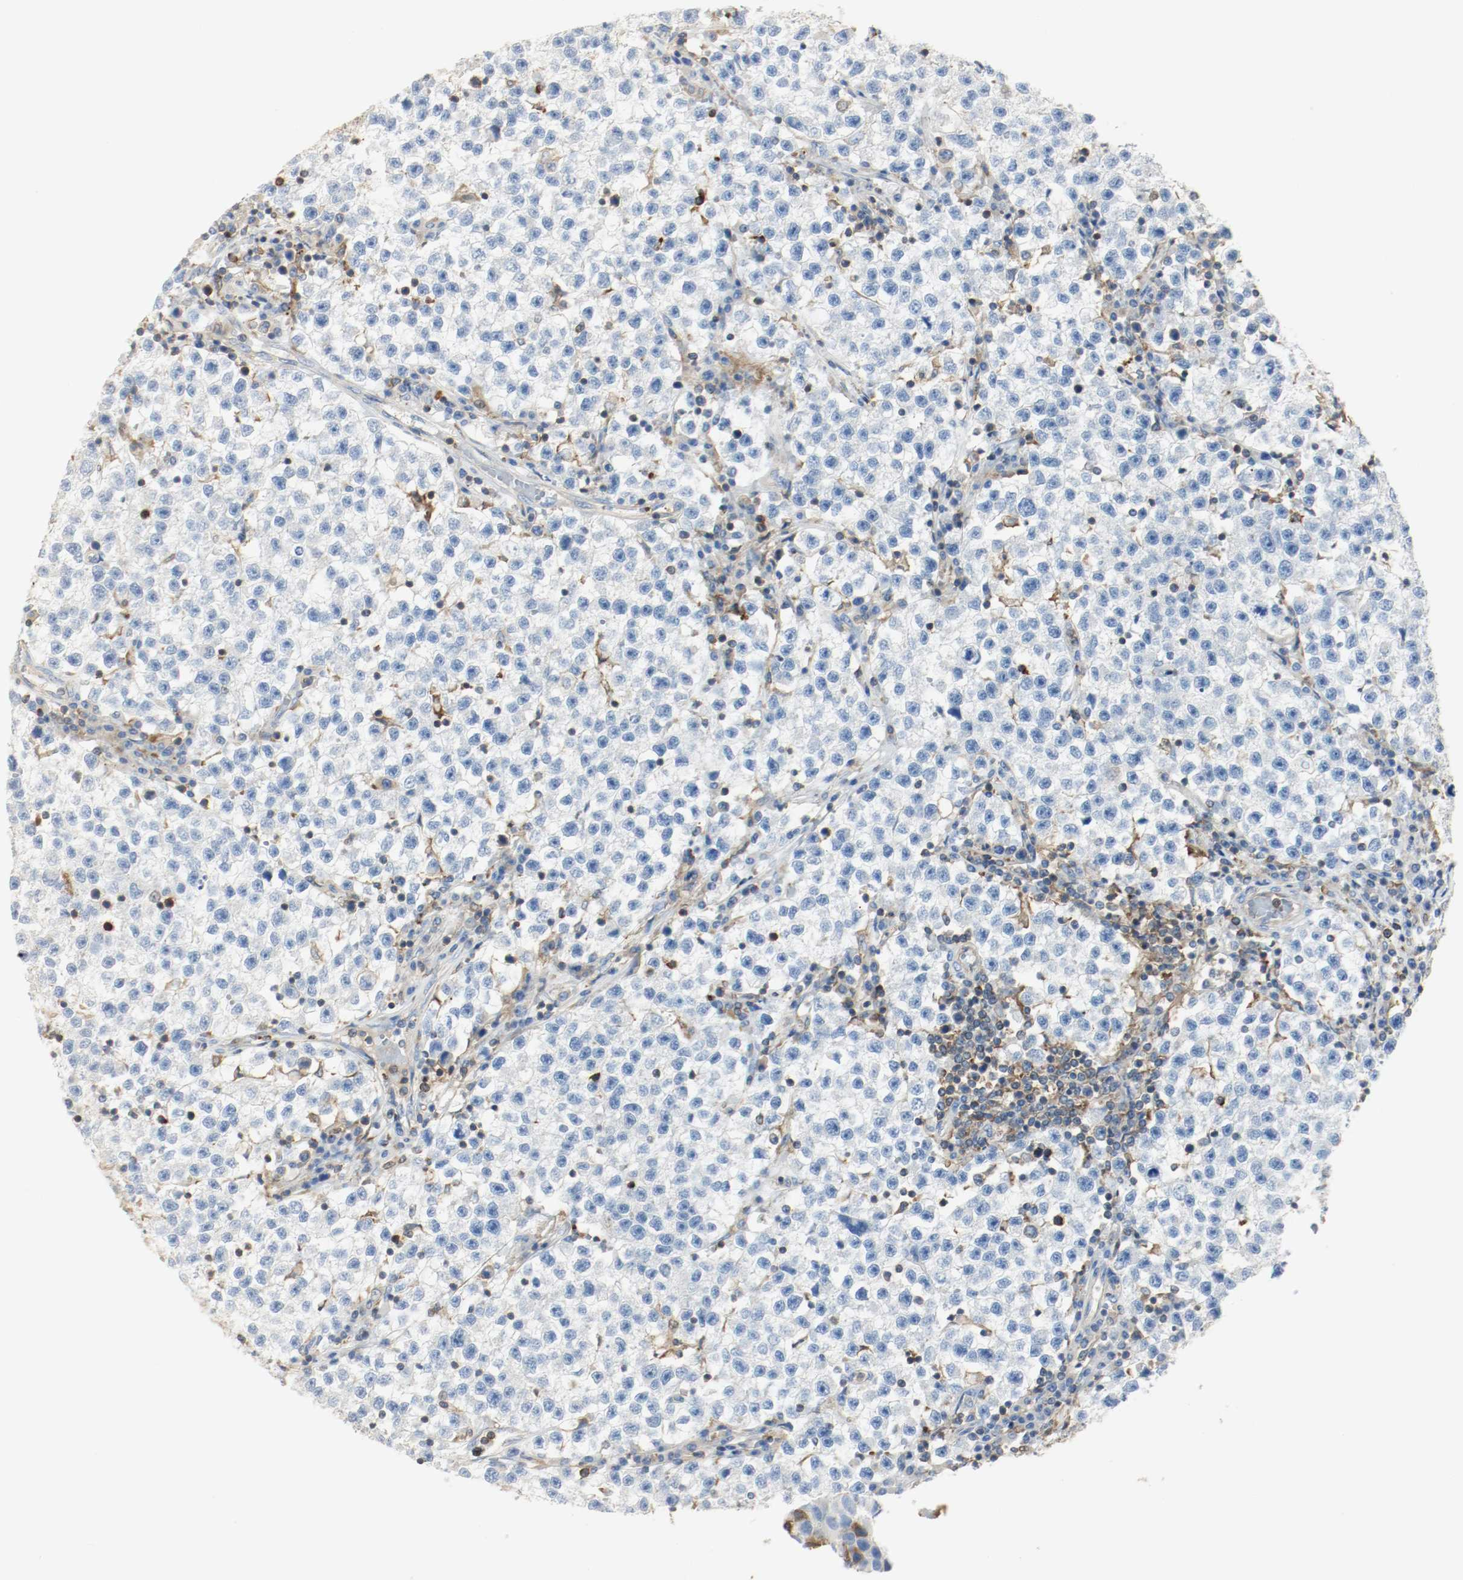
{"staining": {"intensity": "negative", "quantity": "none", "location": "none"}, "tissue": "testis cancer", "cell_type": "Tumor cells", "image_type": "cancer", "snomed": [{"axis": "morphology", "description": "Seminoma, NOS"}, {"axis": "topography", "description": "Testis"}], "caption": "High magnification brightfield microscopy of testis cancer stained with DAB (brown) and counterstained with hematoxylin (blue): tumor cells show no significant expression.", "gene": "ARPC1B", "patient": {"sex": "male", "age": 22}}